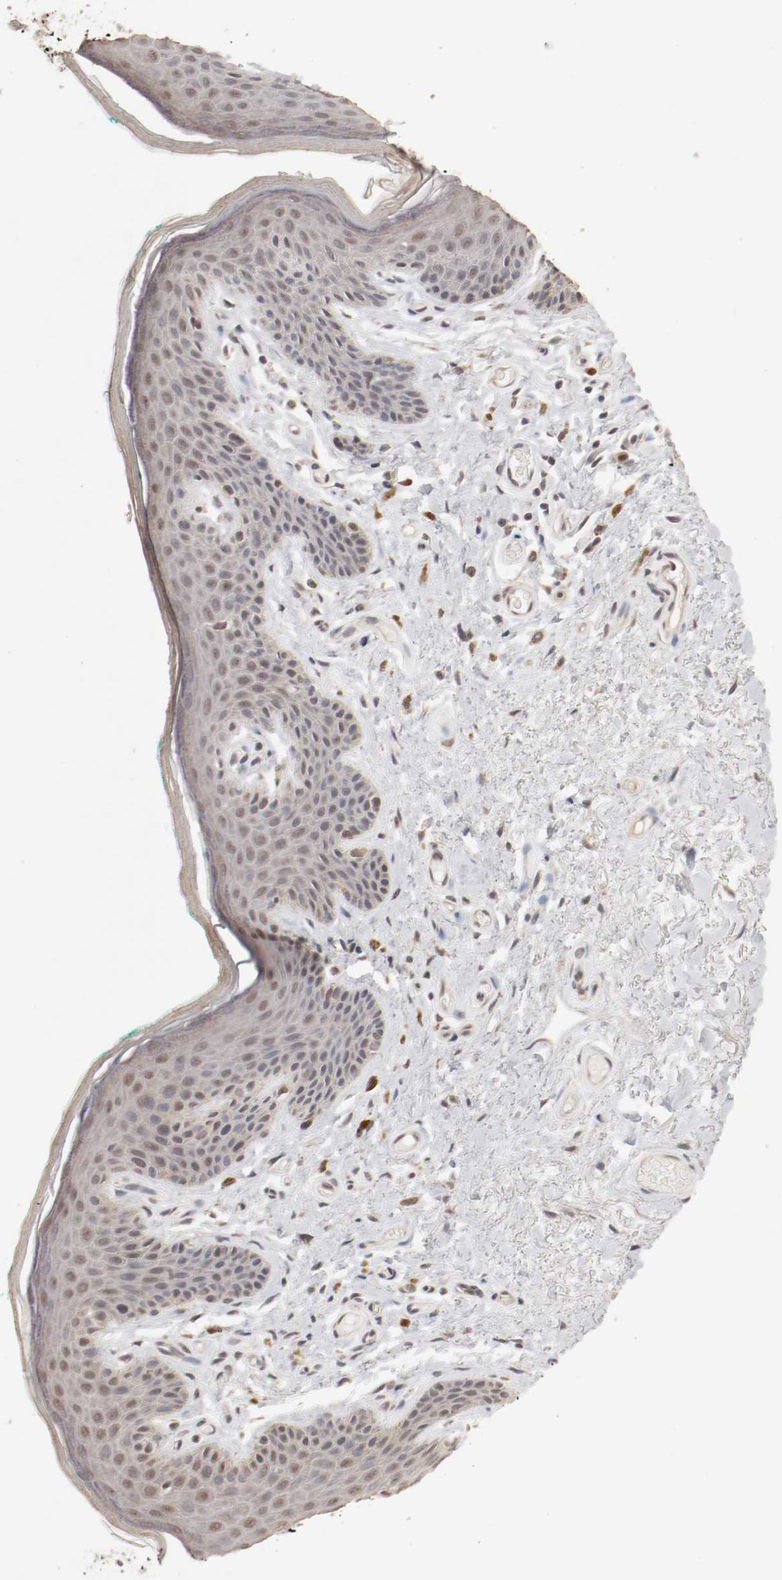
{"staining": {"intensity": "moderate", "quantity": "25%-75%", "location": "cytoplasmic/membranous,nuclear"}, "tissue": "skin", "cell_type": "Epidermal cells", "image_type": "normal", "snomed": [{"axis": "morphology", "description": "Normal tissue, NOS"}, {"axis": "topography", "description": "Anal"}], "caption": "A histopathology image of human skin stained for a protein demonstrates moderate cytoplasmic/membranous,nuclear brown staining in epidermal cells.", "gene": "CSNK2B", "patient": {"sex": "male", "age": 74}}